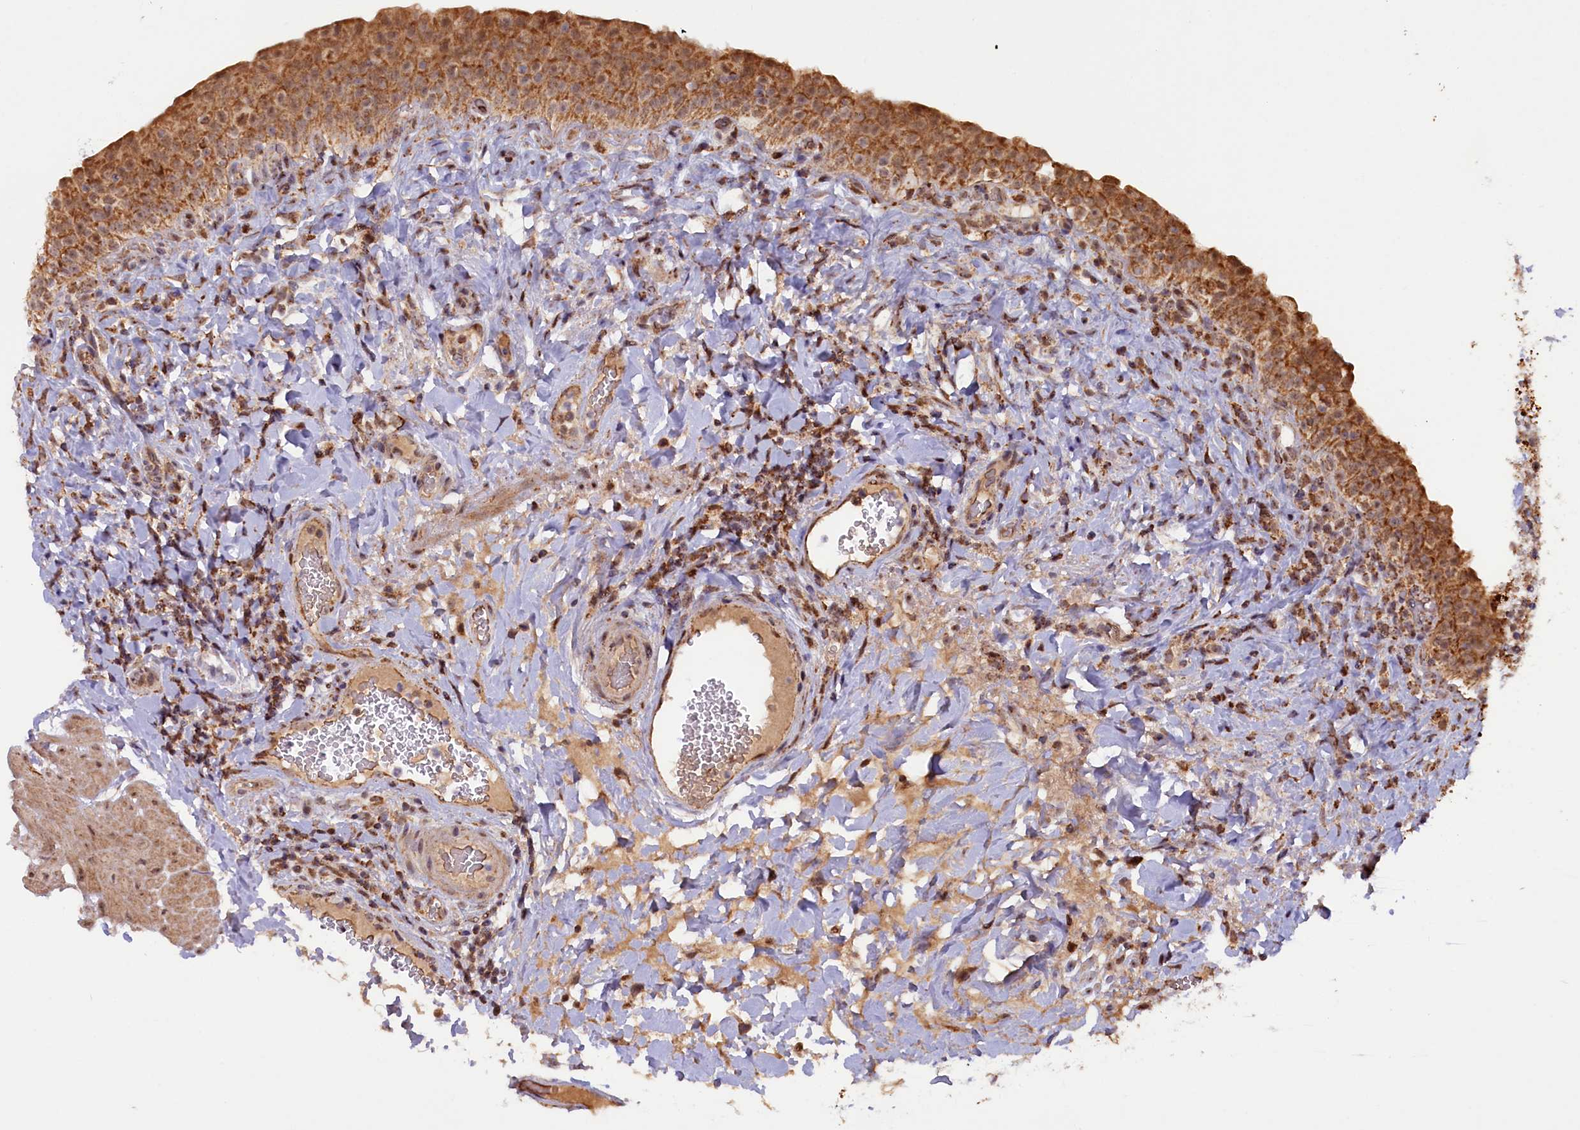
{"staining": {"intensity": "strong", "quantity": "25%-75%", "location": "cytoplasmic/membranous"}, "tissue": "urinary bladder", "cell_type": "Urothelial cells", "image_type": "normal", "snomed": [{"axis": "morphology", "description": "Normal tissue, NOS"}, {"axis": "morphology", "description": "Inflammation, NOS"}, {"axis": "topography", "description": "Urinary bladder"}], "caption": "A photomicrograph showing strong cytoplasmic/membranous staining in about 25%-75% of urothelial cells in benign urinary bladder, as visualized by brown immunohistochemical staining.", "gene": "DUS3L", "patient": {"sex": "male", "age": 64}}